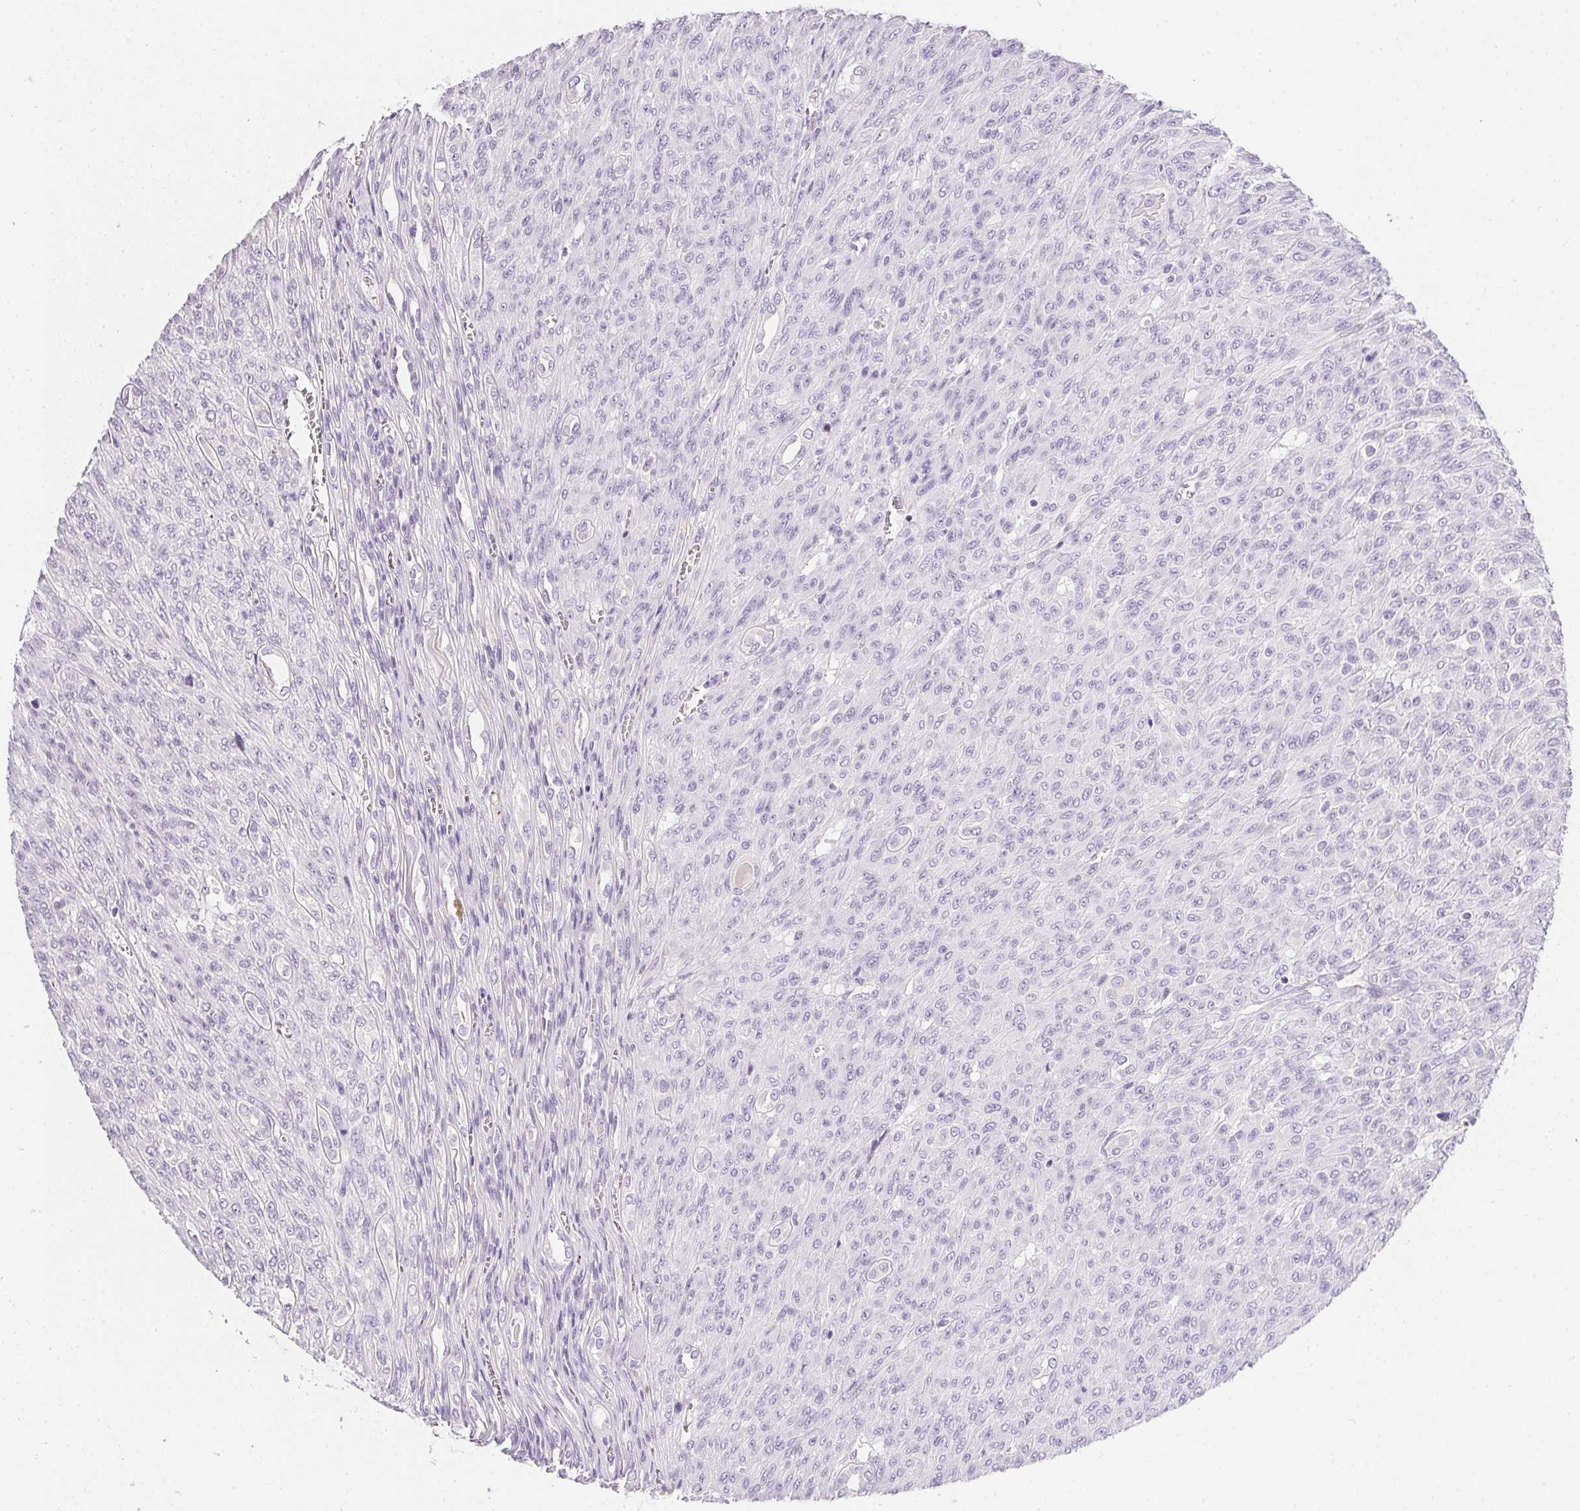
{"staining": {"intensity": "negative", "quantity": "none", "location": "none"}, "tissue": "renal cancer", "cell_type": "Tumor cells", "image_type": "cancer", "snomed": [{"axis": "morphology", "description": "Adenocarcinoma, NOS"}, {"axis": "topography", "description": "Kidney"}], "caption": "The histopathology image exhibits no significant staining in tumor cells of renal adenocarcinoma. The staining is performed using DAB brown chromogen with nuclei counter-stained in using hematoxylin.", "gene": "AQP5", "patient": {"sex": "male", "age": 58}}